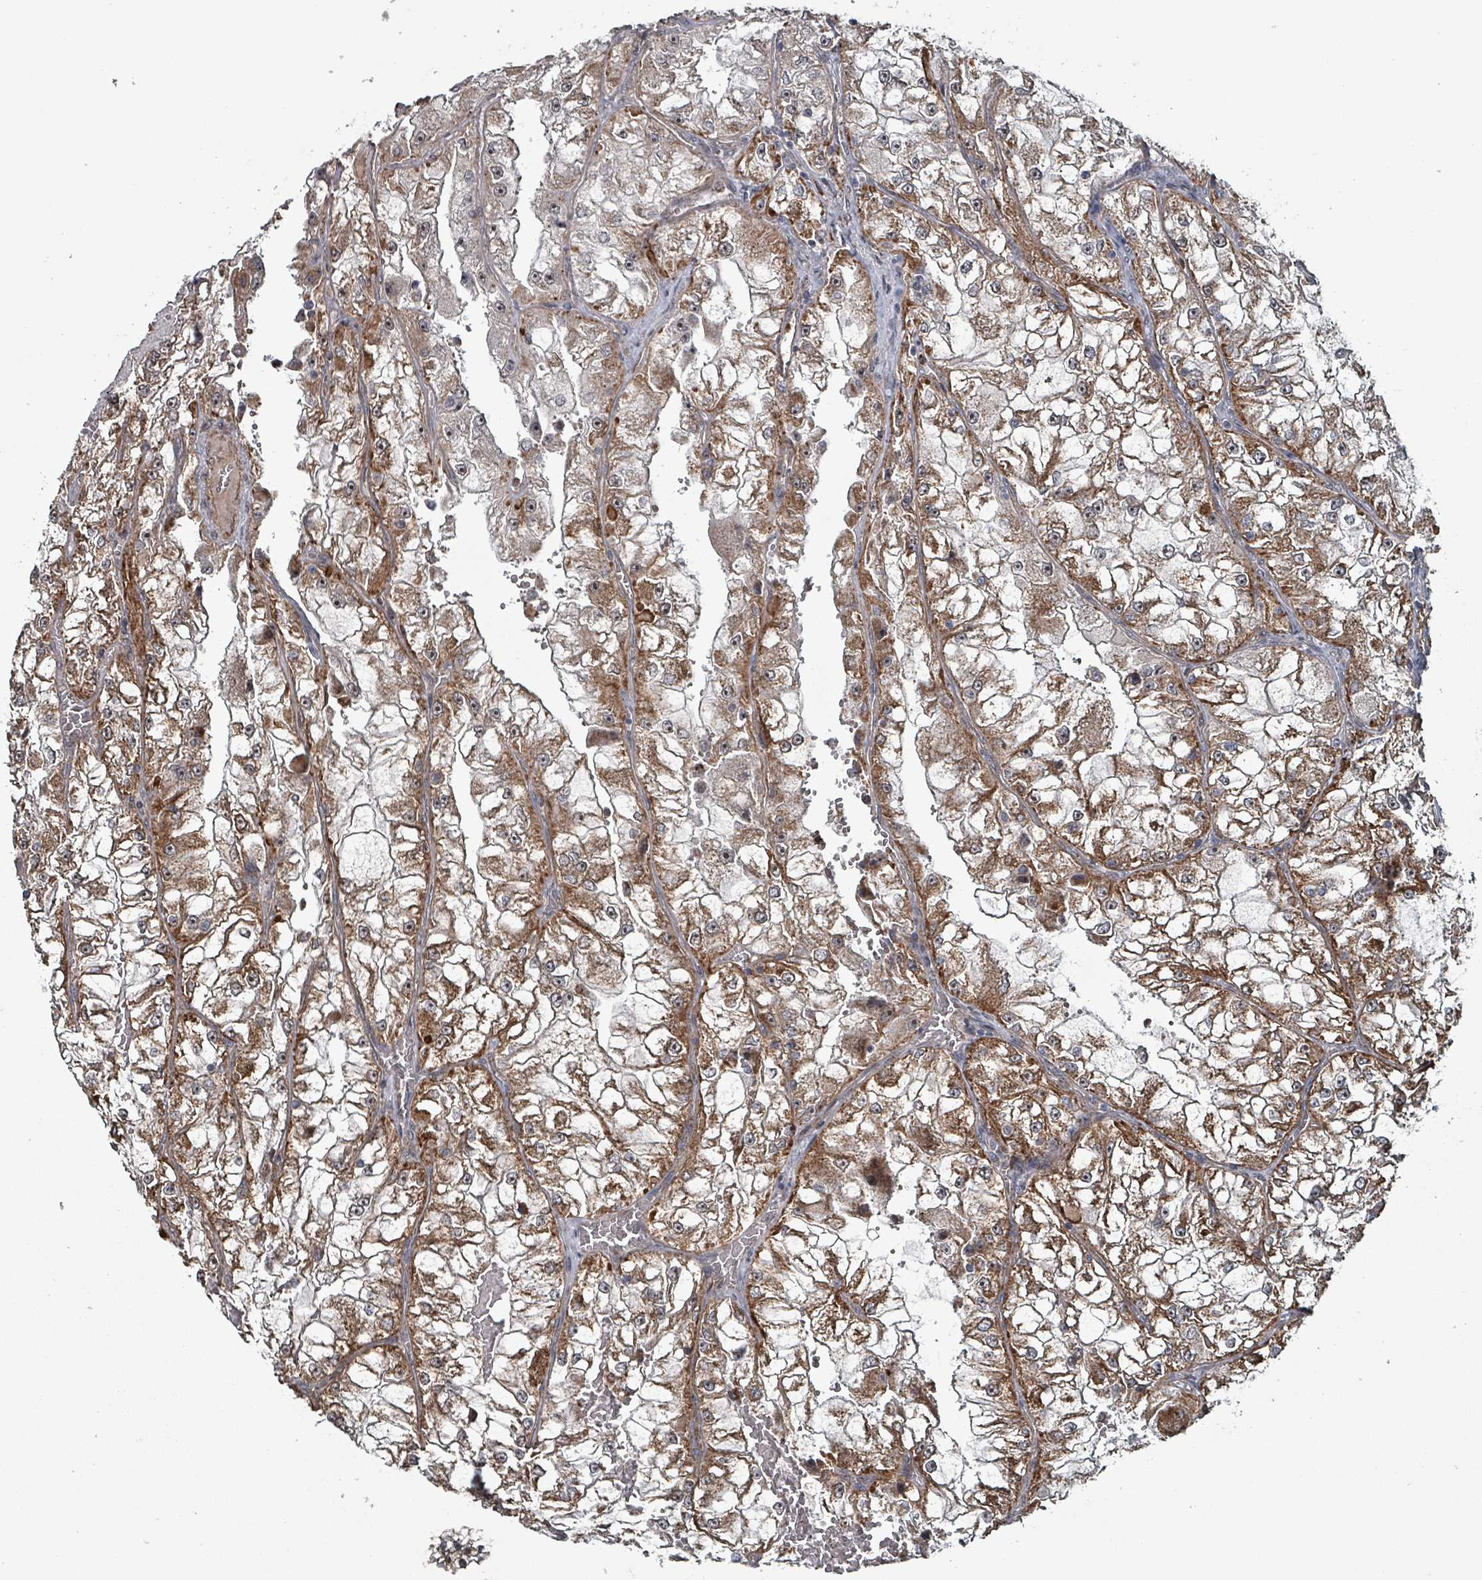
{"staining": {"intensity": "moderate", "quantity": ">75%", "location": "cytoplasmic/membranous"}, "tissue": "renal cancer", "cell_type": "Tumor cells", "image_type": "cancer", "snomed": [{"axis": "morphology", "description": "Adenocarcinoma, NOS"}, {"axis": "topography", "description": "Kidney"}], "caption": "Immunohistochemical staining of human renal cancer (adenocarcinoma) reveals medium levels of moderate cytoplasmic/membranous staining in about >75% of tumor cells.", "gene": "MRPL4", "patient": {"sex": "female", "age": 72}}